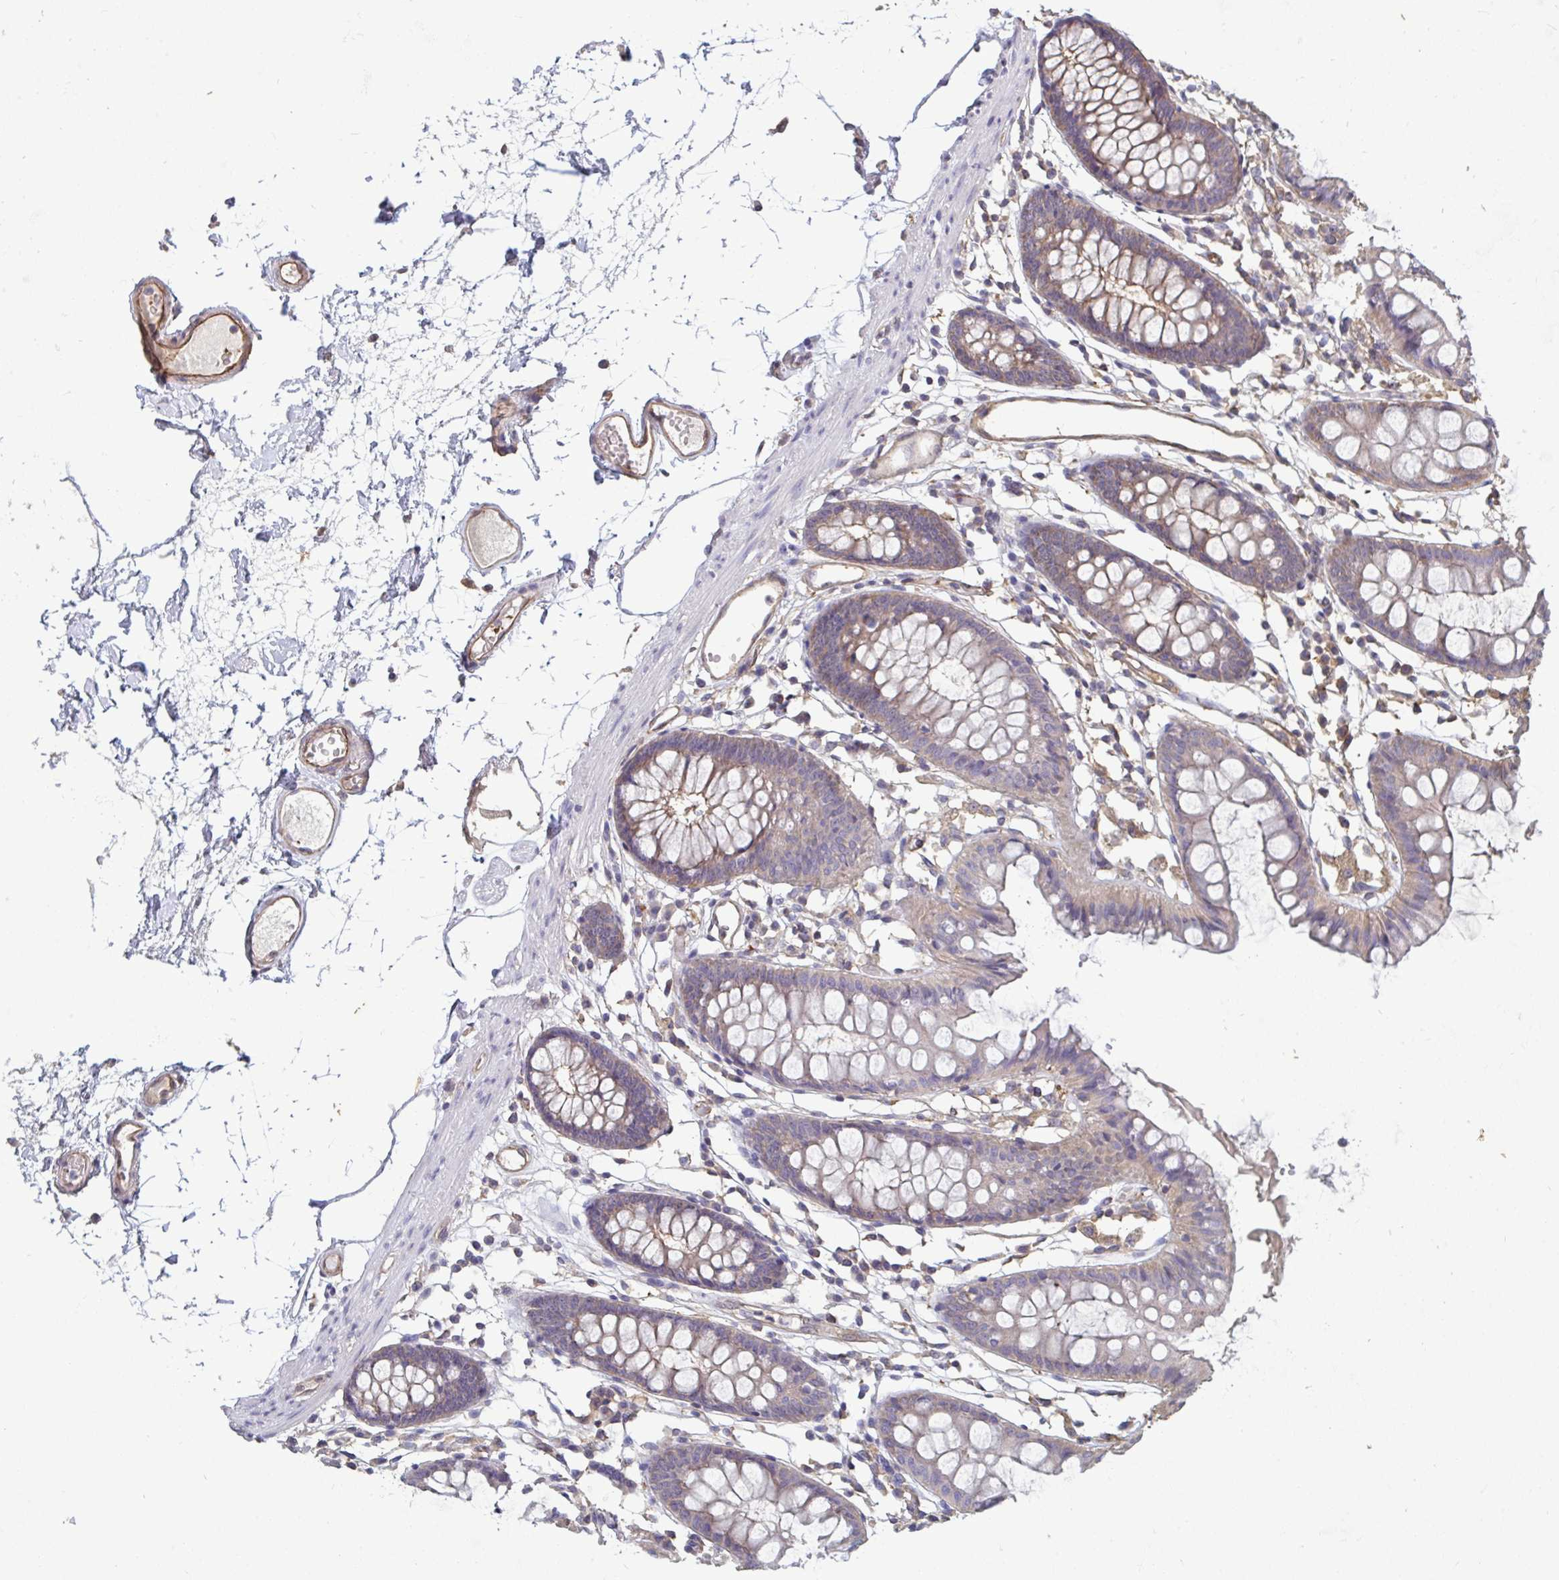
{"staining": {"intensity": "moderate", "quantity": "25%-75%", "location": "cytoplasmic/membranous"}, "tissue": "colon", "cell_type": "Endothelial cells", "image_type": "normal", "snomed": [{"axis": "morphology", "description": "Normal tissue, NOS"}, {"axis": "topography", "description": "Colon"}], "caption": "An image showing moderate cytoplasmic/membranous expression in approximately 25%-75% of endothelial cells in unremarkable colon, as visualized by brown immunohistochemical staining.", "gene": "ISCU", "patient": {"sex": "female", "age": 84}}